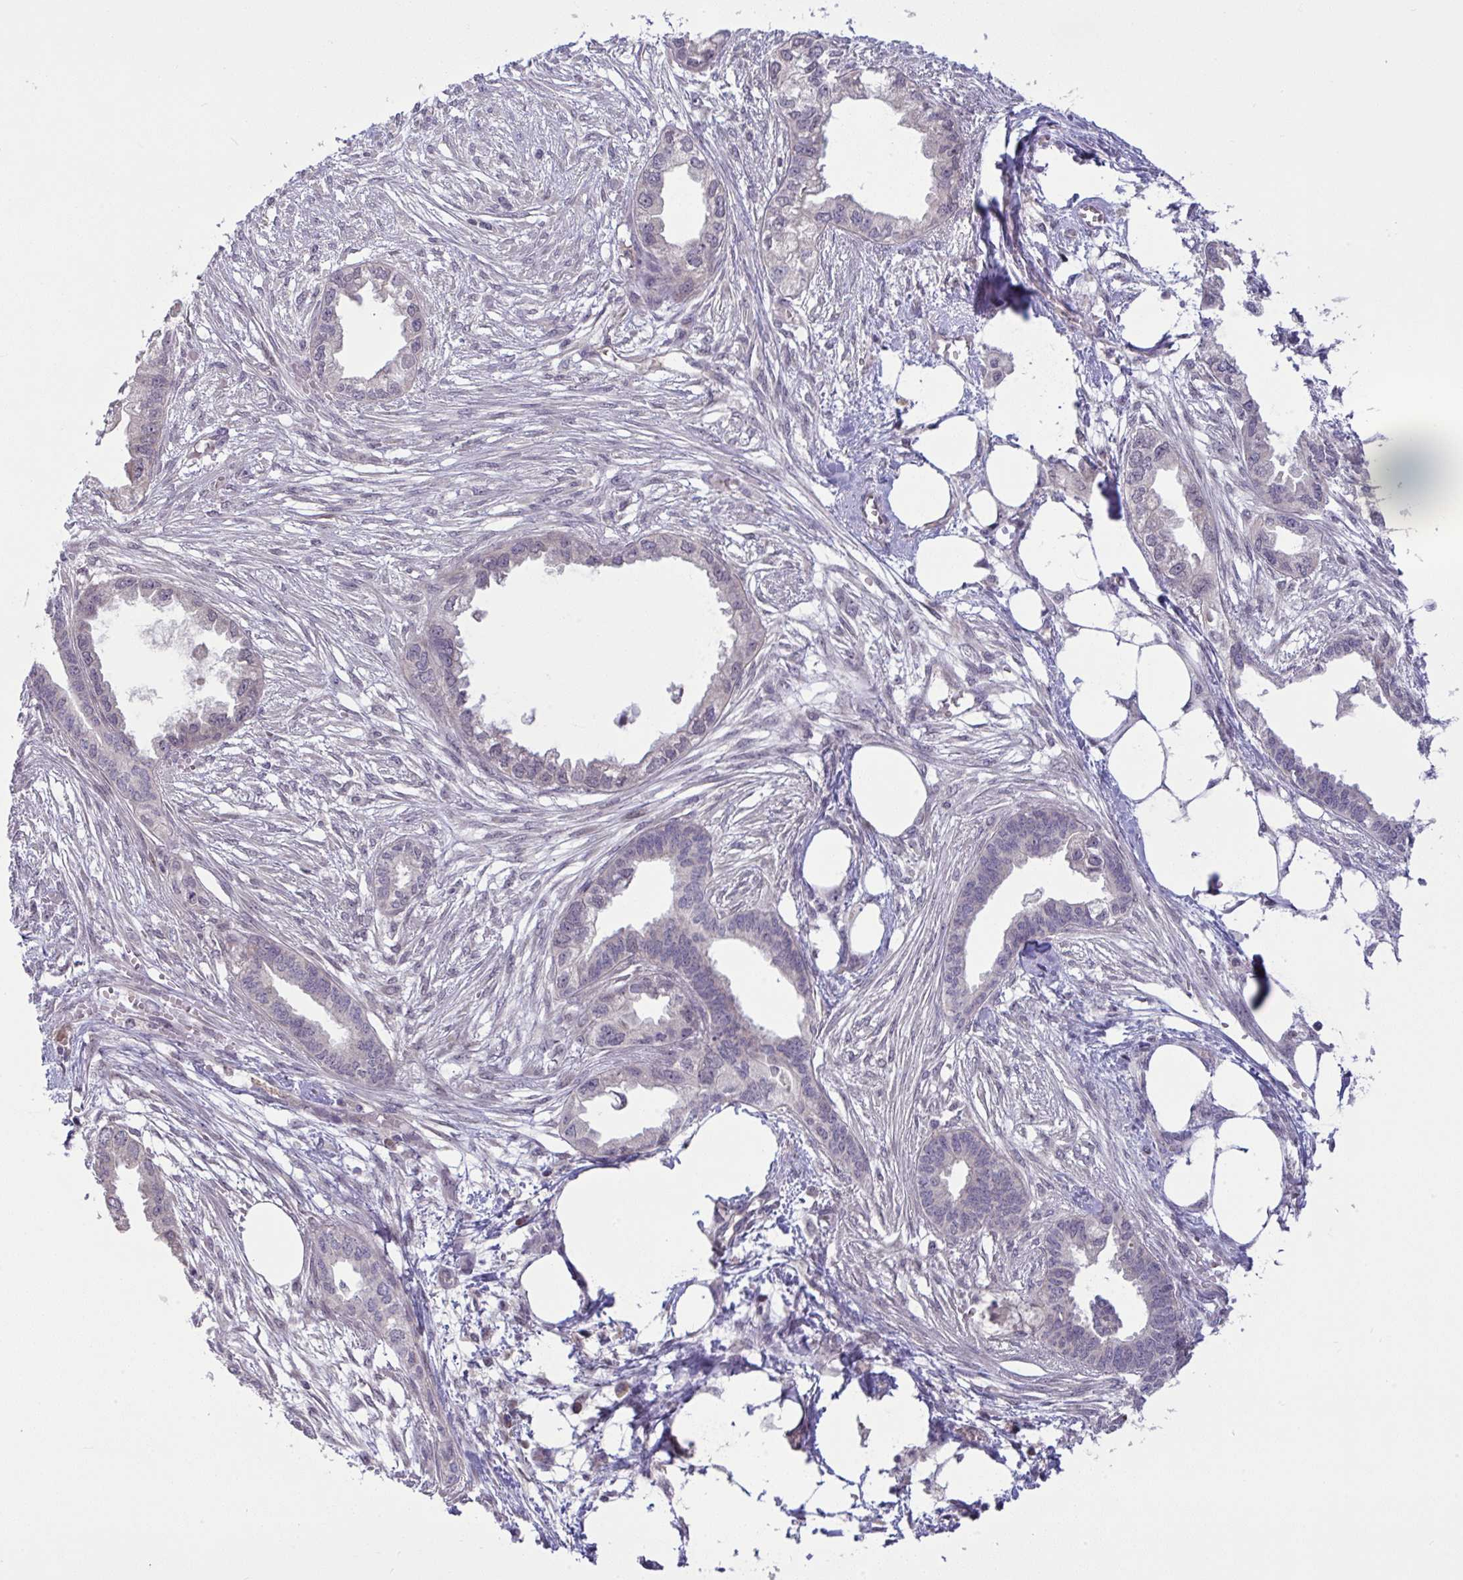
{"staining": {"intensity": "weak", "quantity": "<25%", "location": "cytoplasmic/membranous"}, "tissue": "endometrial cancer", "cell_type": "Tumor cells", "image_type": "cancer", "snomed": [{"axis": "morphology", "description": "Adenocarcinoma, NOS"}, {"axis": "morphology", "description": "Adenocarcinoma, metastatic, NOS"}, {"axis": "topography", "description": "Adipose tissue"}, {"axis": "topography", "description": "Endometrium"}], "caption": "The immunohistochemistry photomicrograph has no significant staining in tumor cells of adenocarcinoma (endometrial) tissue.", "gene": "KLF2", "patient": {"sex": "female", "age": 67}}